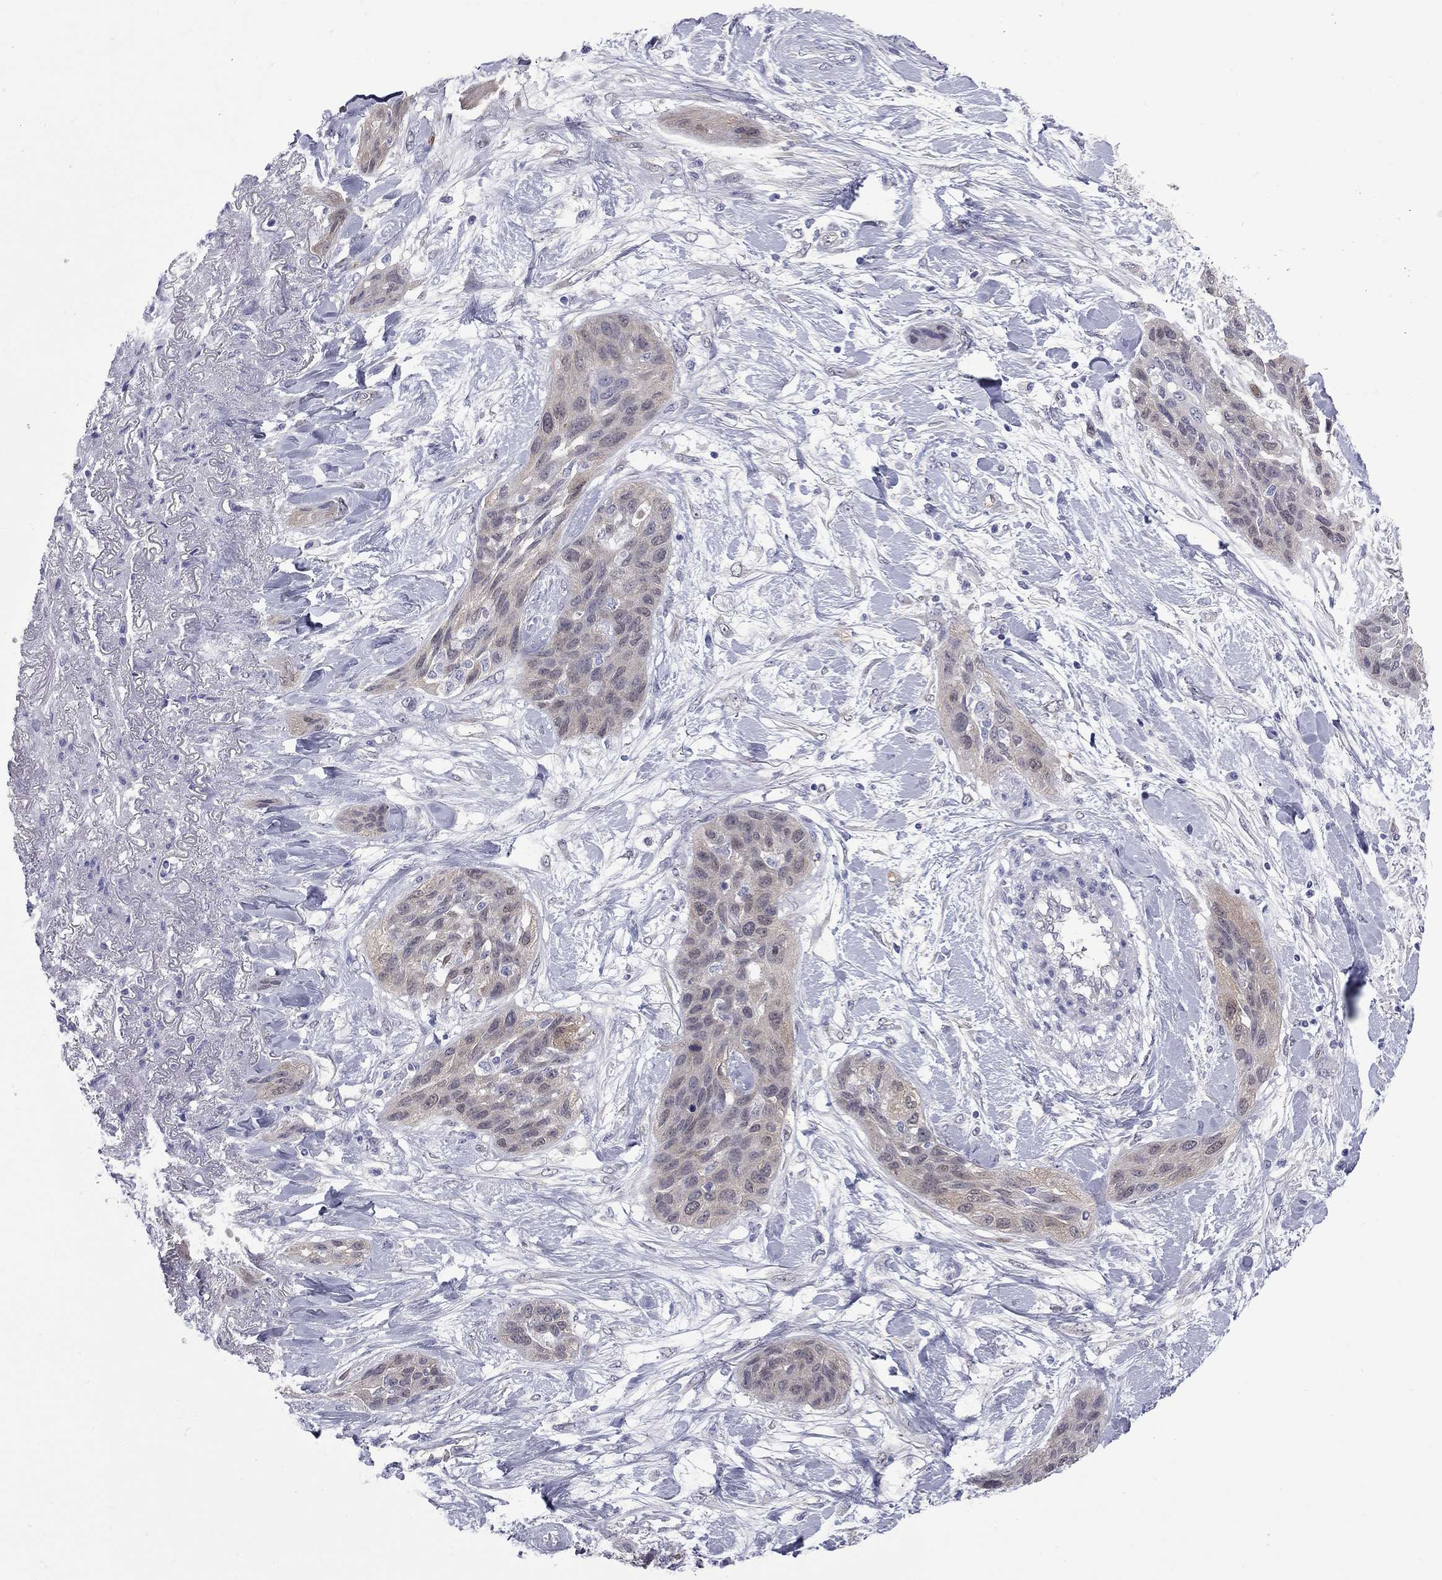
{"staining": {"intensity": "weak", "quantity": "25%-75%", "location": "cytoplasmic/membranous"}, "tissue": "lung cancer", "cell_type": "Tumor cells", "image_type": "cancer", "snomed": [{"axis": "morphology", "description": "Squamous cell carcinoma, NOS"}, {"axis": "topography", "description": "Lung"}], "caption": "Lung cancer tissue exhibits weak cytoplasmic/membranous staining in about 25%-75% of tumor cells, visualized by immunohistochemistry. Using DAB (brown) and hematoxylin (blue) stains, captured at high magnification using brightfield microscopy.", "gene": "CTNNBIP1", "patient": {"sex": "female", "age": 70}}